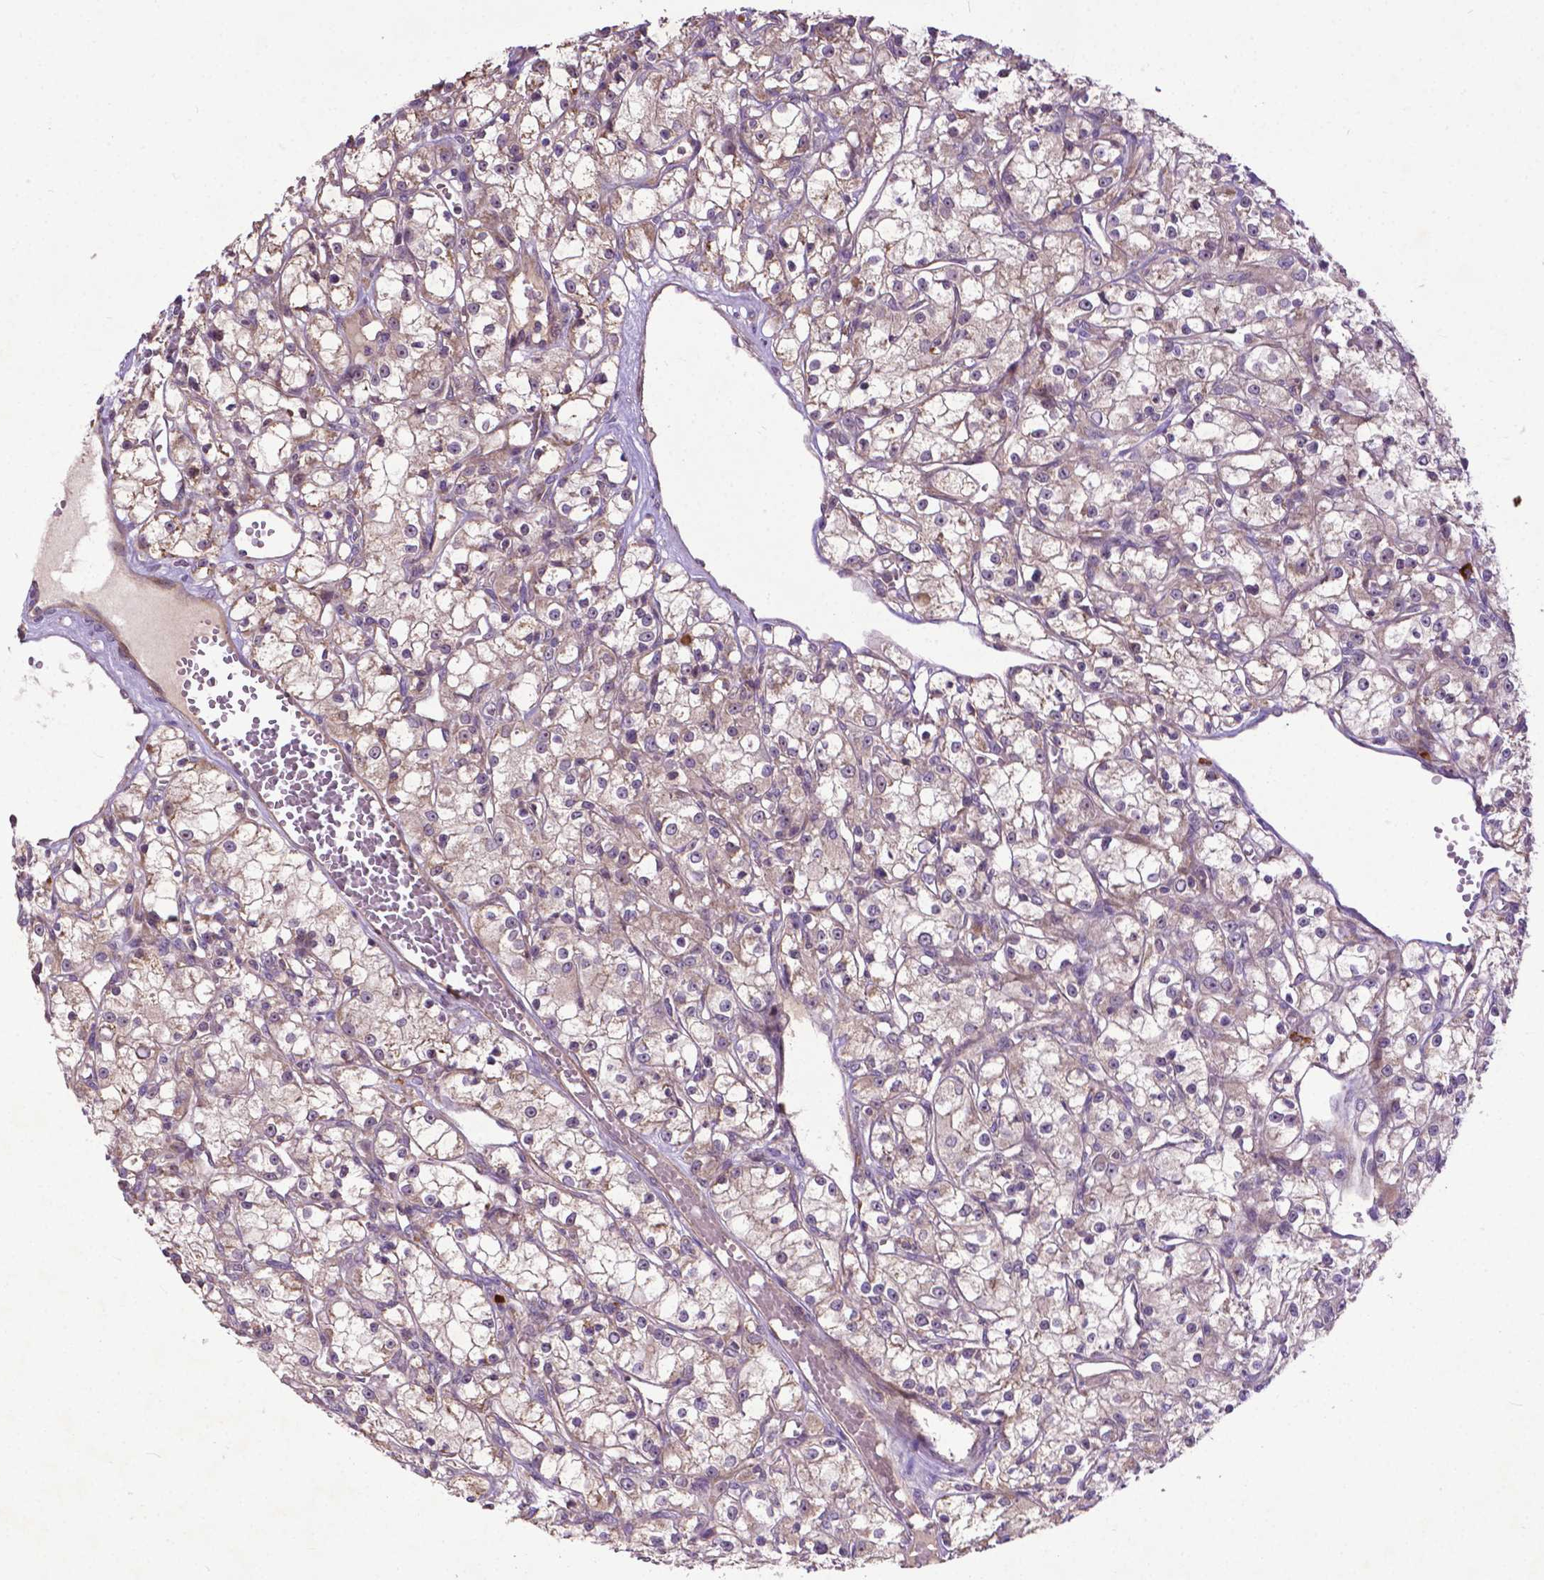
{"staining": {"intensity": "weak", "quantity": "<25%", "location": "cytoplasmic/membranous"}, "tissue": "renal cancer", "cell_type": "Tumor cells", "image_type": "cancer", "snomed": [{"axis": "morphology", "description": "Adenocarcinoma, NOS"}, {"axis": "topography", "description": "Kidney"}], "caption": "Immunohistochemical staining of renal cancer demonstrates no significant staining in tumor cells.", "gene": "PARP3", "patient": {"sex": "female", "age": 59}}